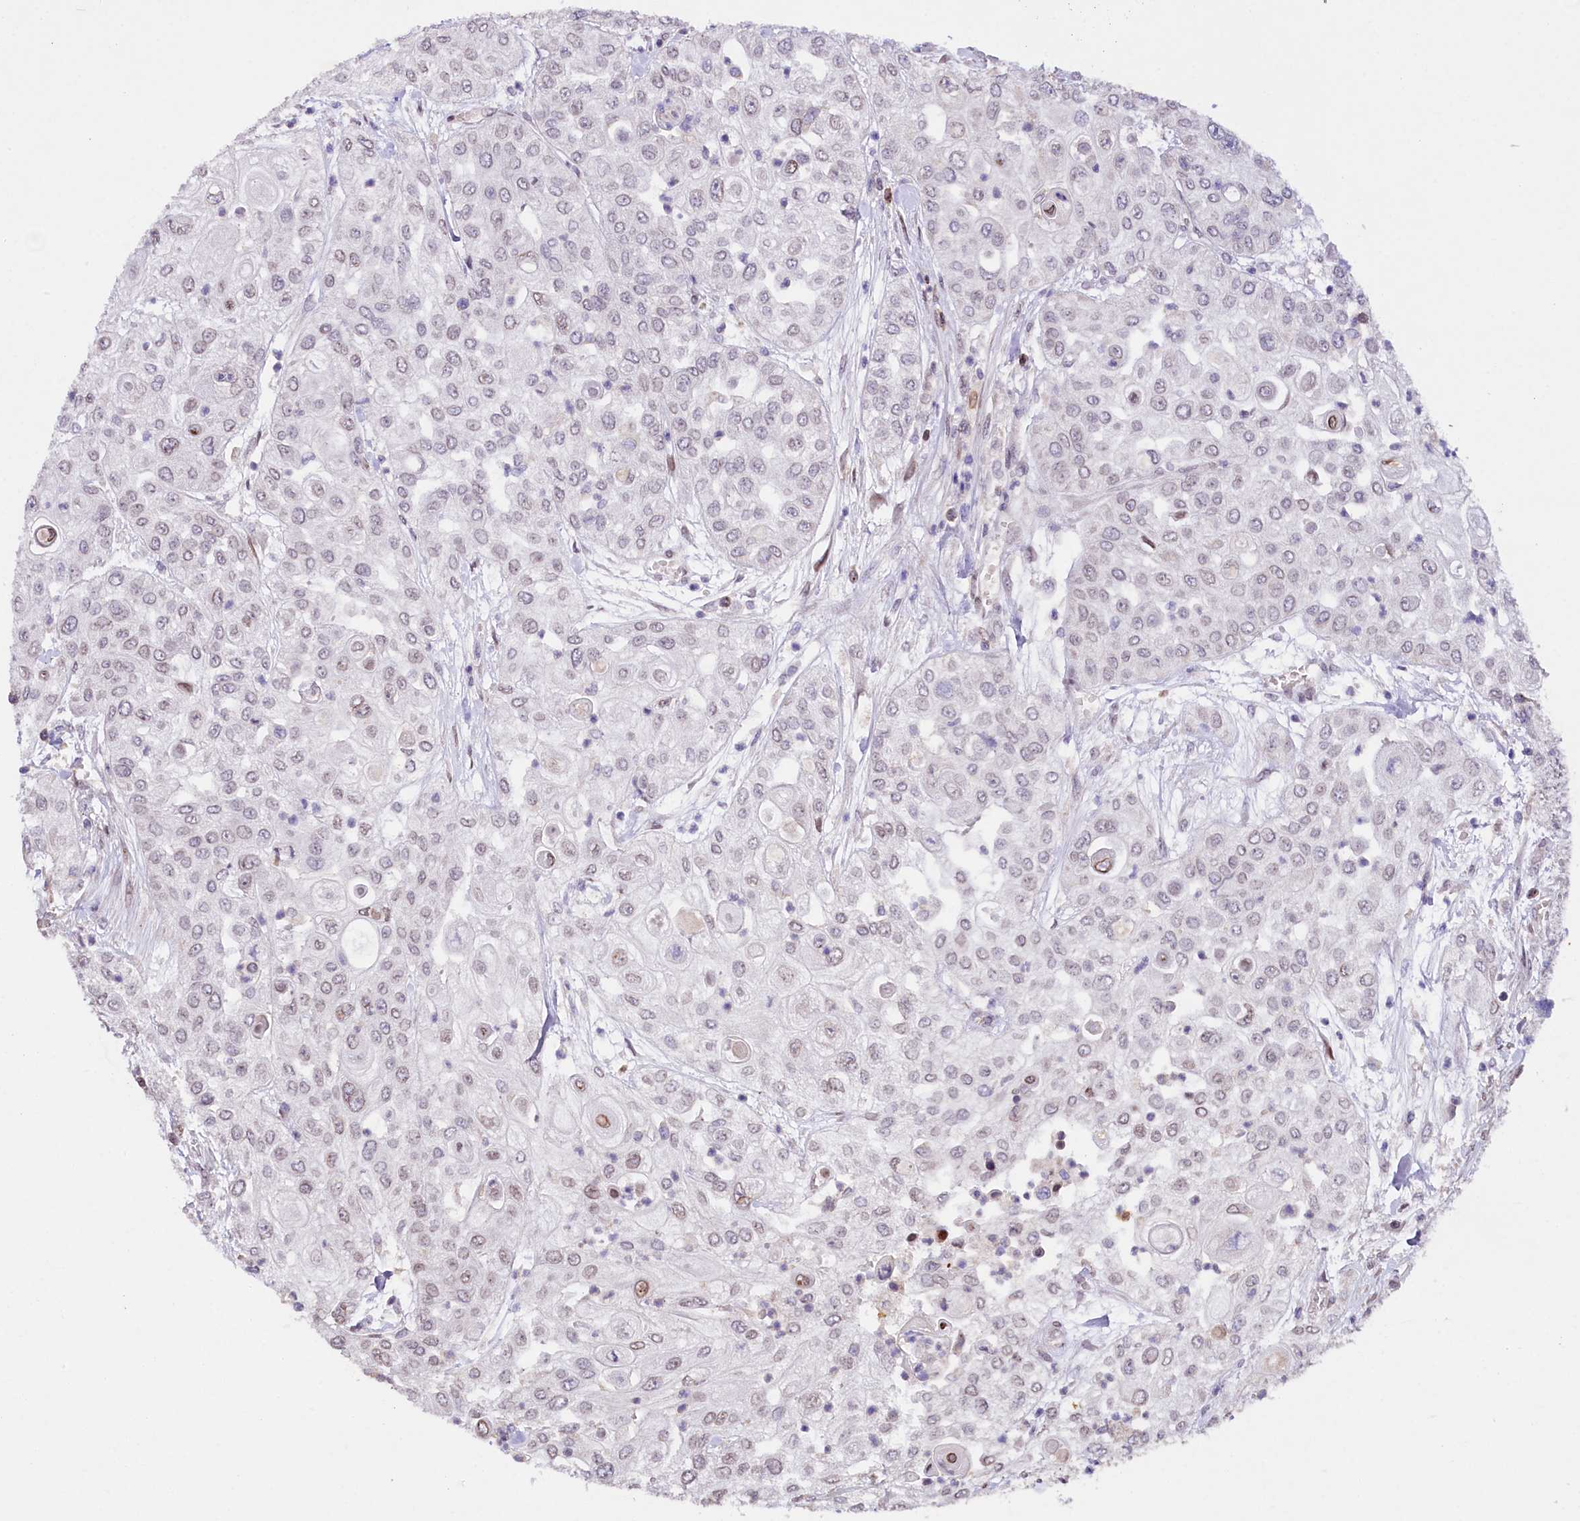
{"staining": {"intensity": "weak", "quantity": "<25%", "location": "nuclear"}, "tissue": "urothelial cancer", "cell_type": "Tumor cells", "image_type": "cancer", "snomed": [{"axis": "morphology", "description": "Urothelial carcinoma, High grade"}, {"axis": "topography", "description": "Urinary bladder"}], "caption": "Tumor cells show no significant positivity in urothelial carcinoma (high-grade). (DAB immunohistochemistry (IHC) with hematoxylin counter stain).", "gene": "ZNF226", "patient": {"sex": "female", "age": 79}}